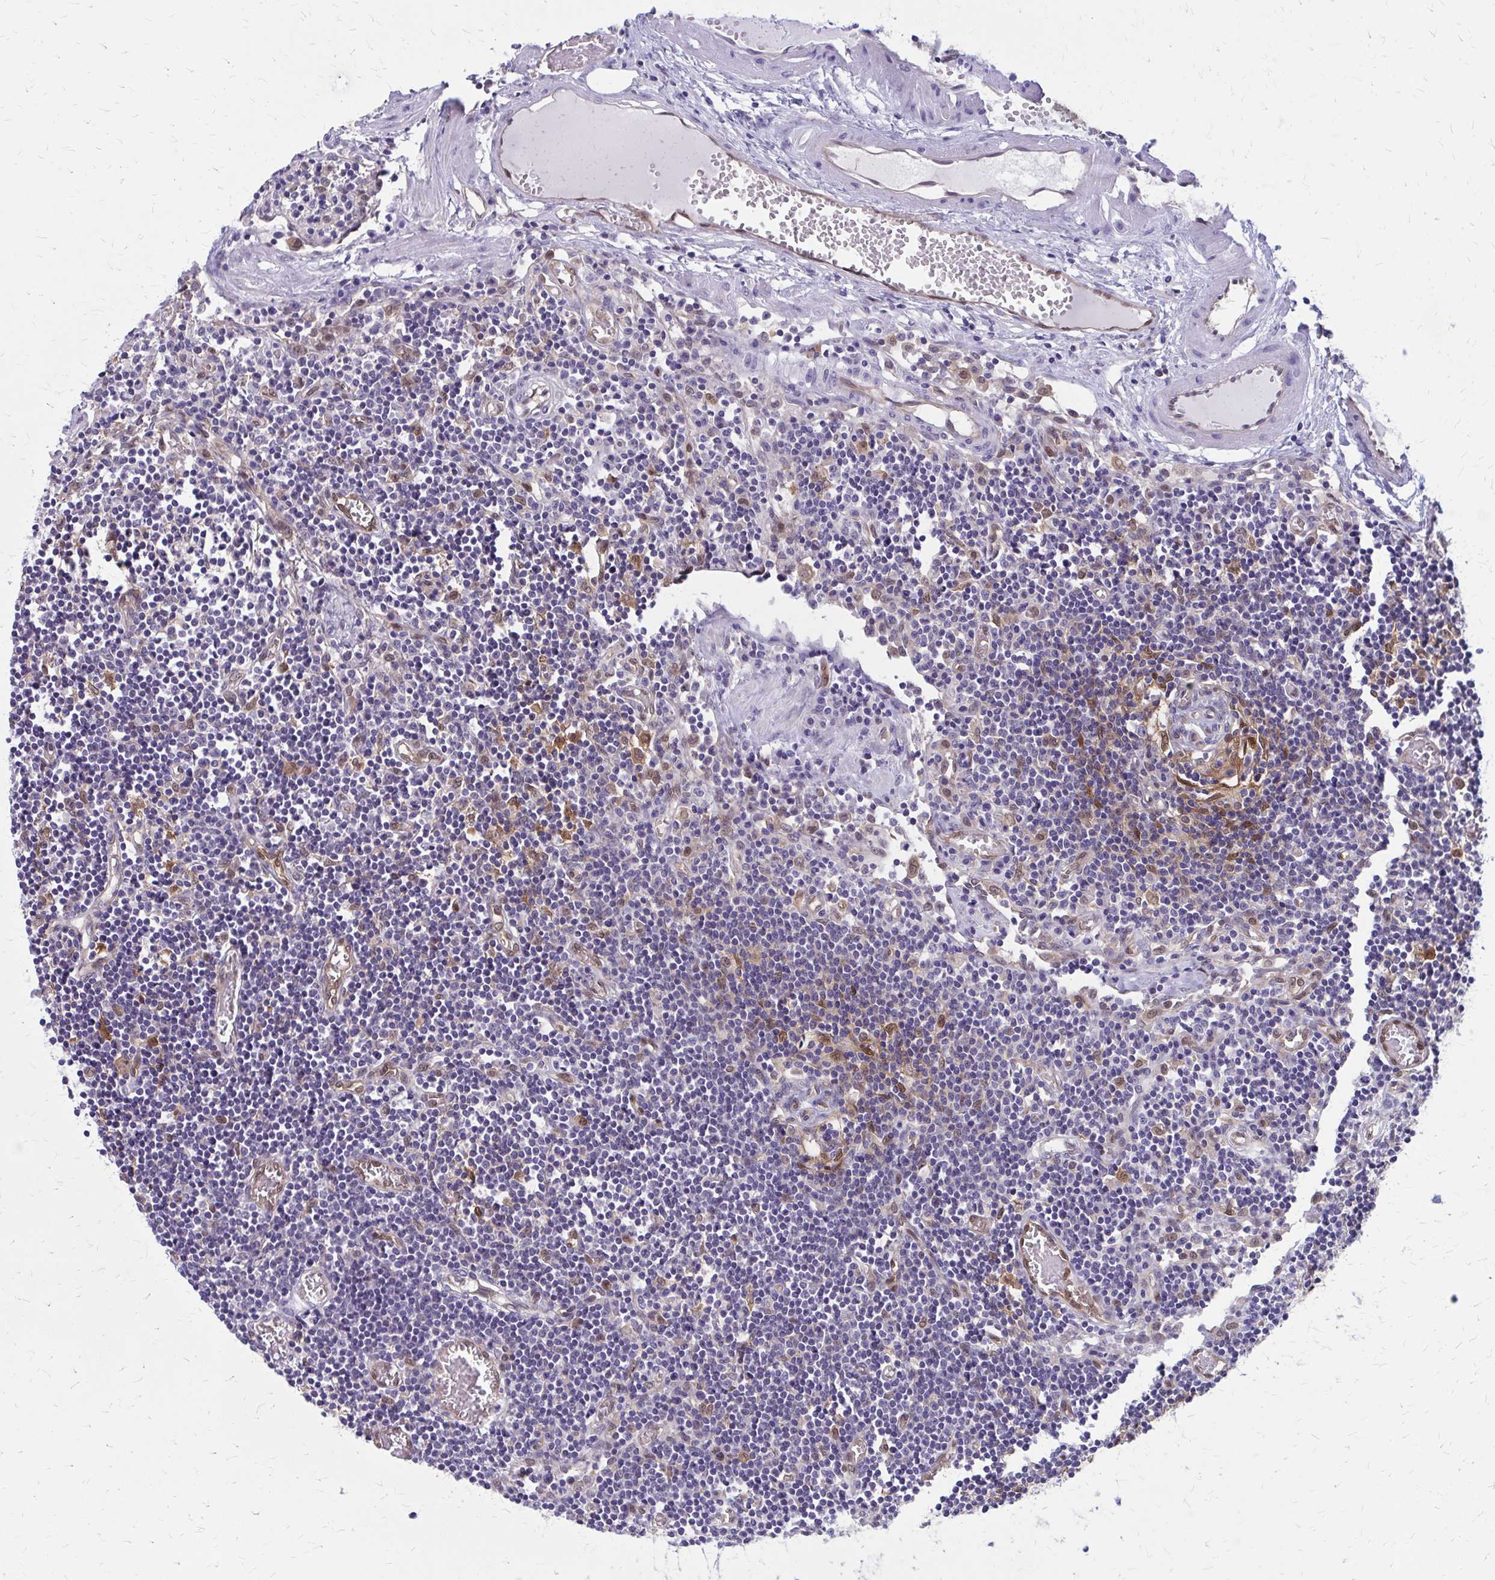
{"staining": {"intensity": "strong", "quantity": "<25%", "location": "cytoplasmic/membranous"}, "tissue": "lymph node", "cell_type": "Germinal center cells", "image_type": "normal", "snomed": [{"axis": "morphology", "description": "Normal tissue, NOS"}, {"axis": "topography", "description": "Lymph node"}], "caption": "This is a histology image of immunohistochemistry (IHC) staining of unremarkable lymph node, which shows strong expression in the cytoplasmic/membranous of germinal center cells.", "gene": "CLIC2", "patient": {"sex": "male", "age": 66}}